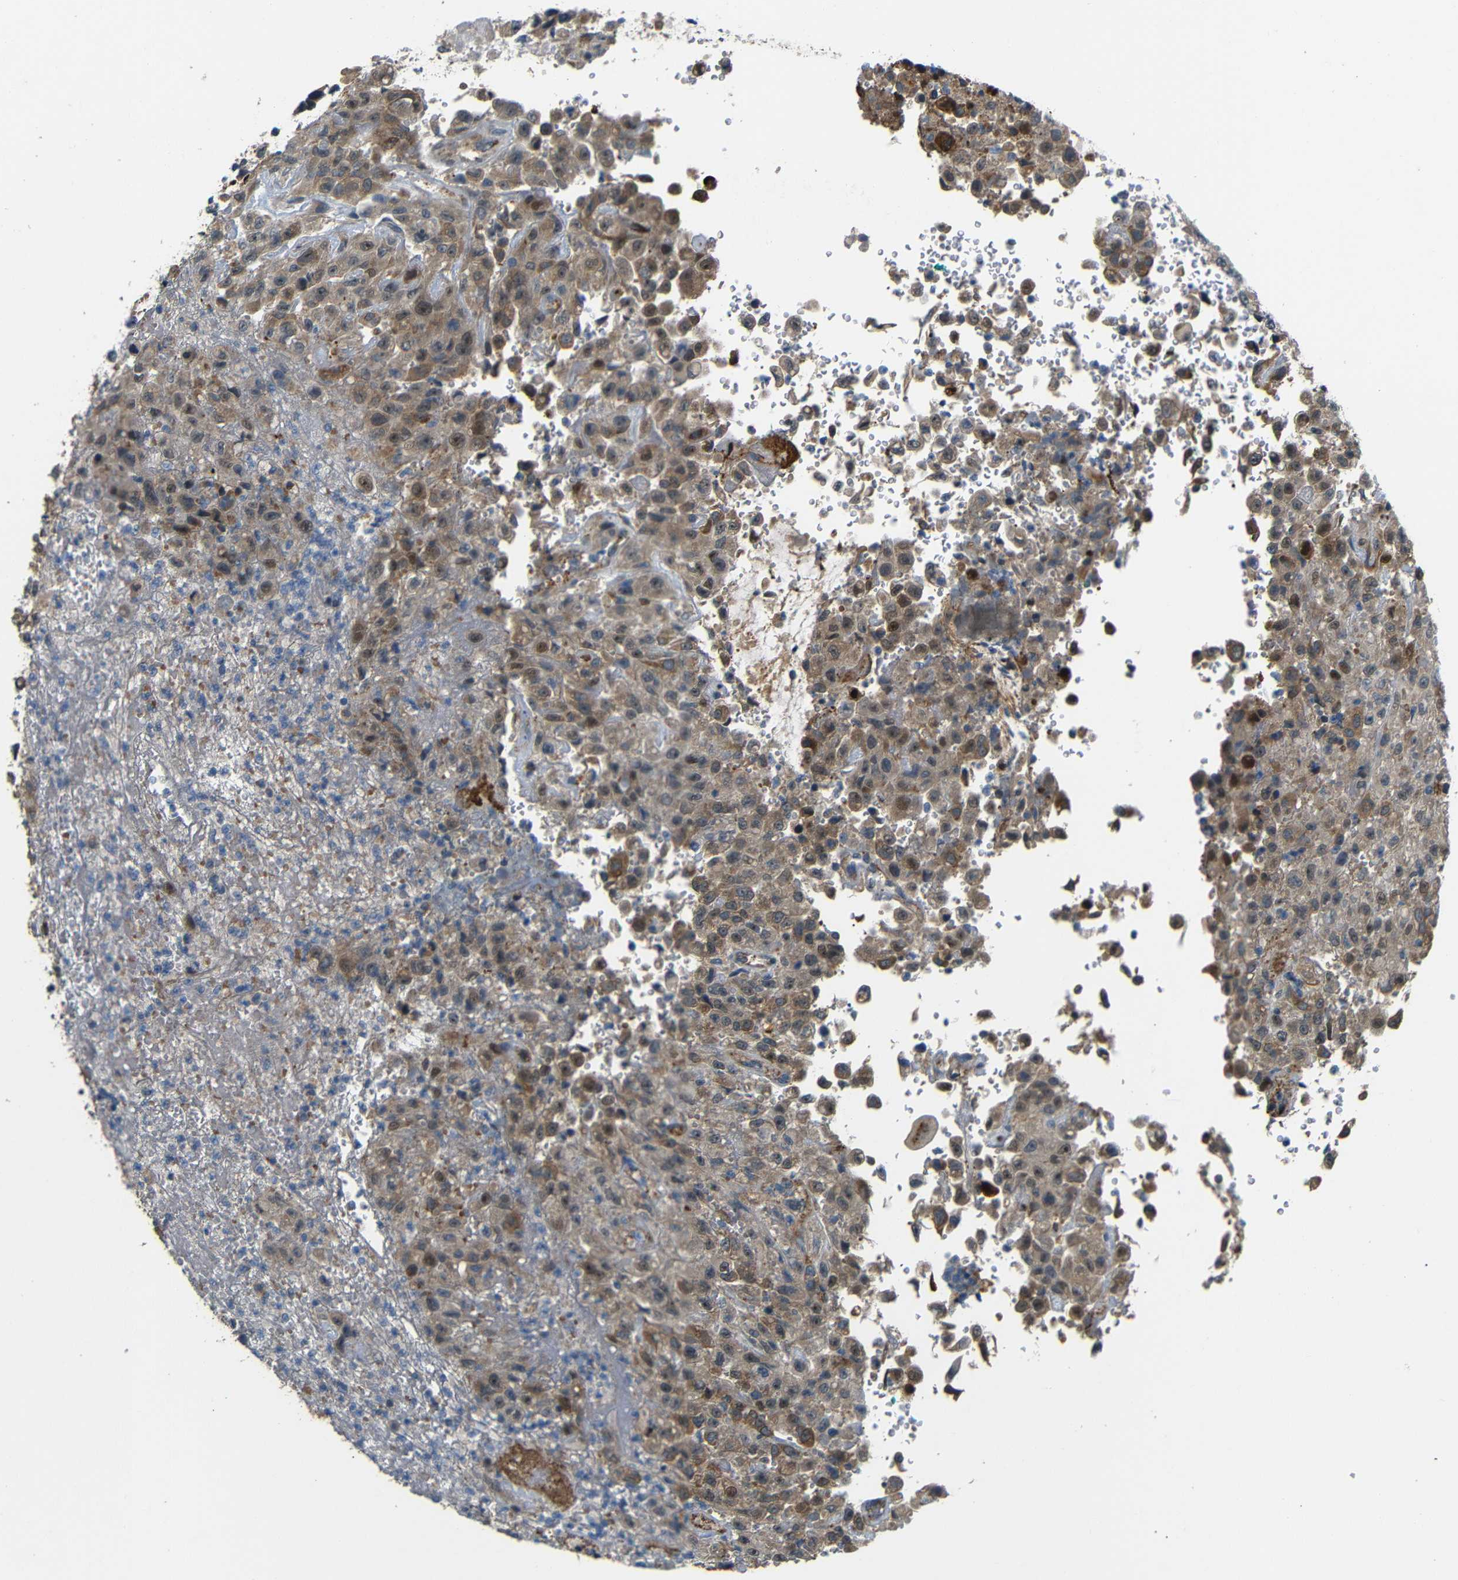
{"staining": {"intensity": "moderate", "quantity": ">75%", "location": "cytoplasmic/membranous,nuclear"}, "tissue": "urothelial cancer", "cell_type": "Tumor cells", "image_type": "cancer", "snomed": [{"axis": "morphology", "description": "Urothelial carcinoma, High grade"}, {"axis": "topography", "description": "Urinary bladder"}], "caption": "Urothelial cancer was stained to show a protein in brown. There is medium levels of moderate cytoplasmic/membranous and nuclear positivity in about >75% of tumor cells.", "gene": "ATP7A", "patient": {"sex": "male", "age": 46}}